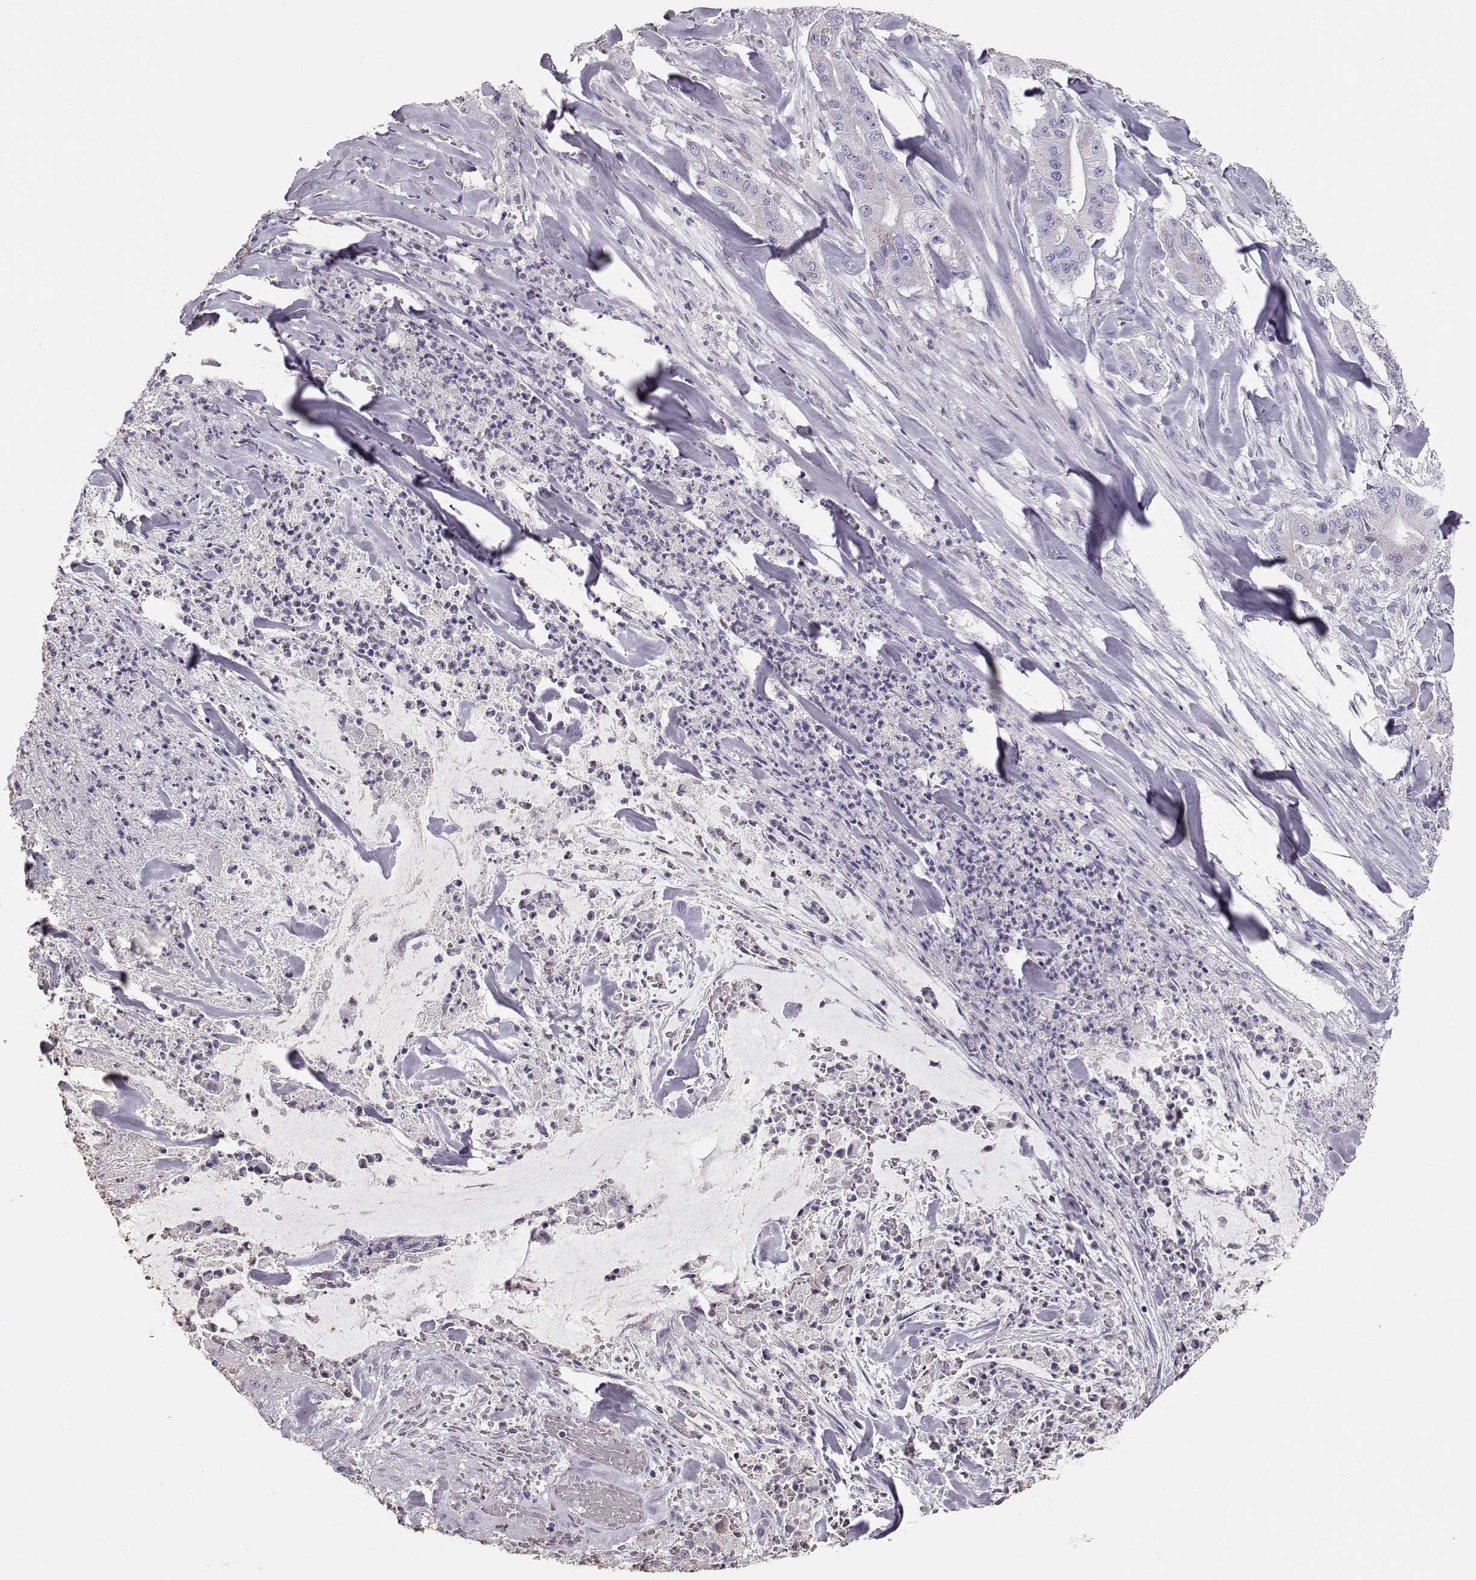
{"staining": {"intensity": "negative", "quantity": "none", "location": "none"}, "tissue": "pancreatic cancer", "cell_type": "Tumor cells", "image_type": "cancer", "snomed": [{"axis": "morphology", "description": "Normal tissue, NOS"}, {"axis": "morphology", "description": "Inflammation, NOS"}, {"axis": "morphology", "description": "Adenocarcinoma, NOS"}, {"axis": "topography", "description": "Pancreas"}], "caption": "A histopathology image of human adenocarcinoma (pancreatic) is negative for staining in tumor cells. (Stains: DAB immunohistochemistry with hematoxylin counter stain, Microscopy: brightfield microscopy at high magnification).", "gene": "POU1F1", "patient": {"sex": "male", "age": 57}}